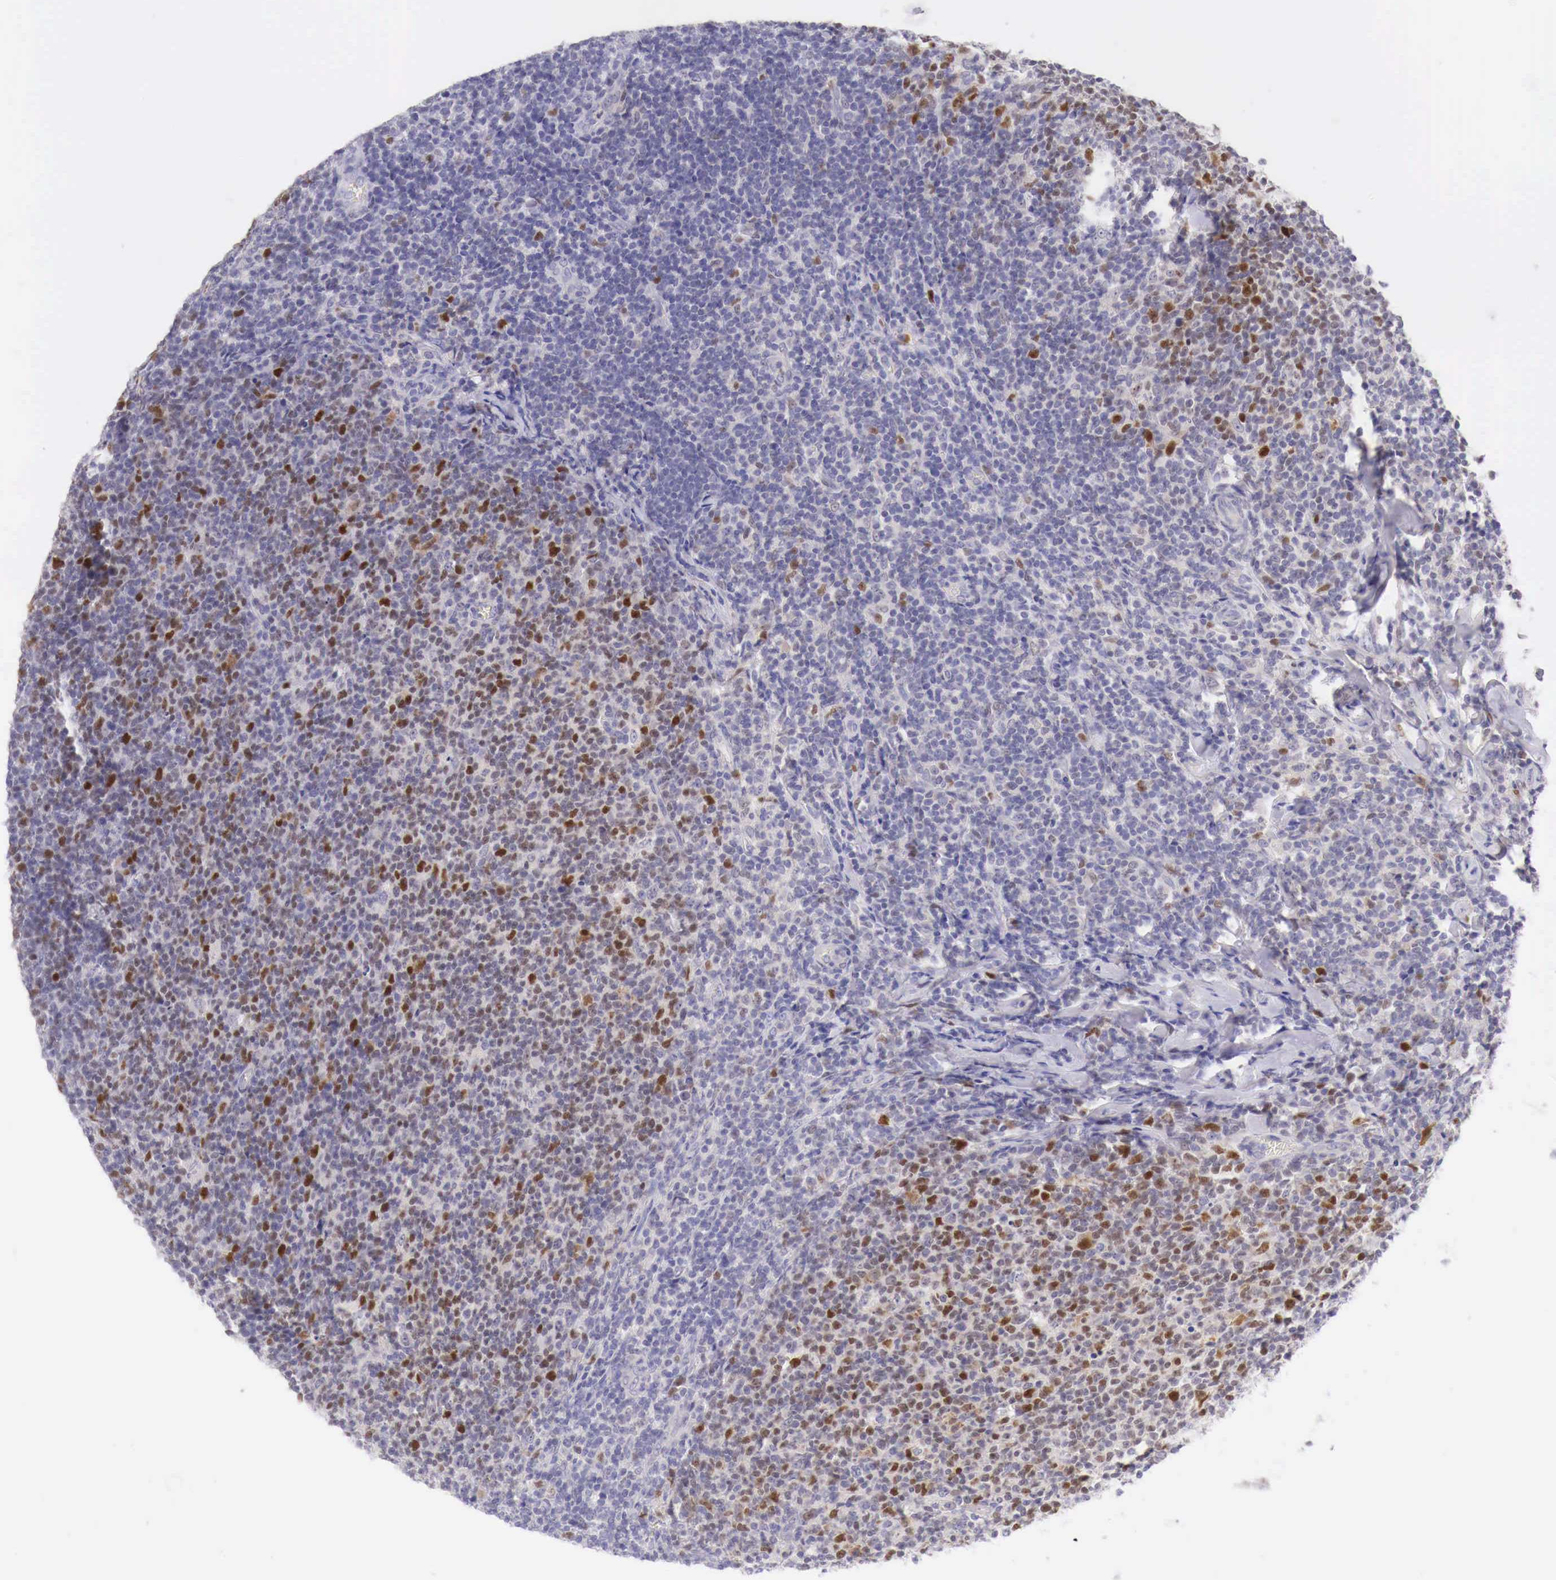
{"staining": {"intensity": "moderate", "quantity": "<25%", "location": "nuclear"}, "tissue": "lymphoma", "cell_type": "Tumor cells", "image_type": "cancer", "snomed": [{"axis": "morphology", "description": "Malignant lymphoma, non-Hodgkin's type, Low grade"}, {"axis": "topography", "description": "Lymph node"}], "caption": "Moderate nuclear positivity is present in about <25% of tumor cells in malignant lymphoma, non-Hodgkin's type (low-grade). The protein is stained brown, and the nuclei are stained in blue (DAB (3,3'-diaminobenzidine) IHC with brightfield microscopy, high magnification).", "gene": "BCL6", "patient": {"sex": "male", "age": 74}}